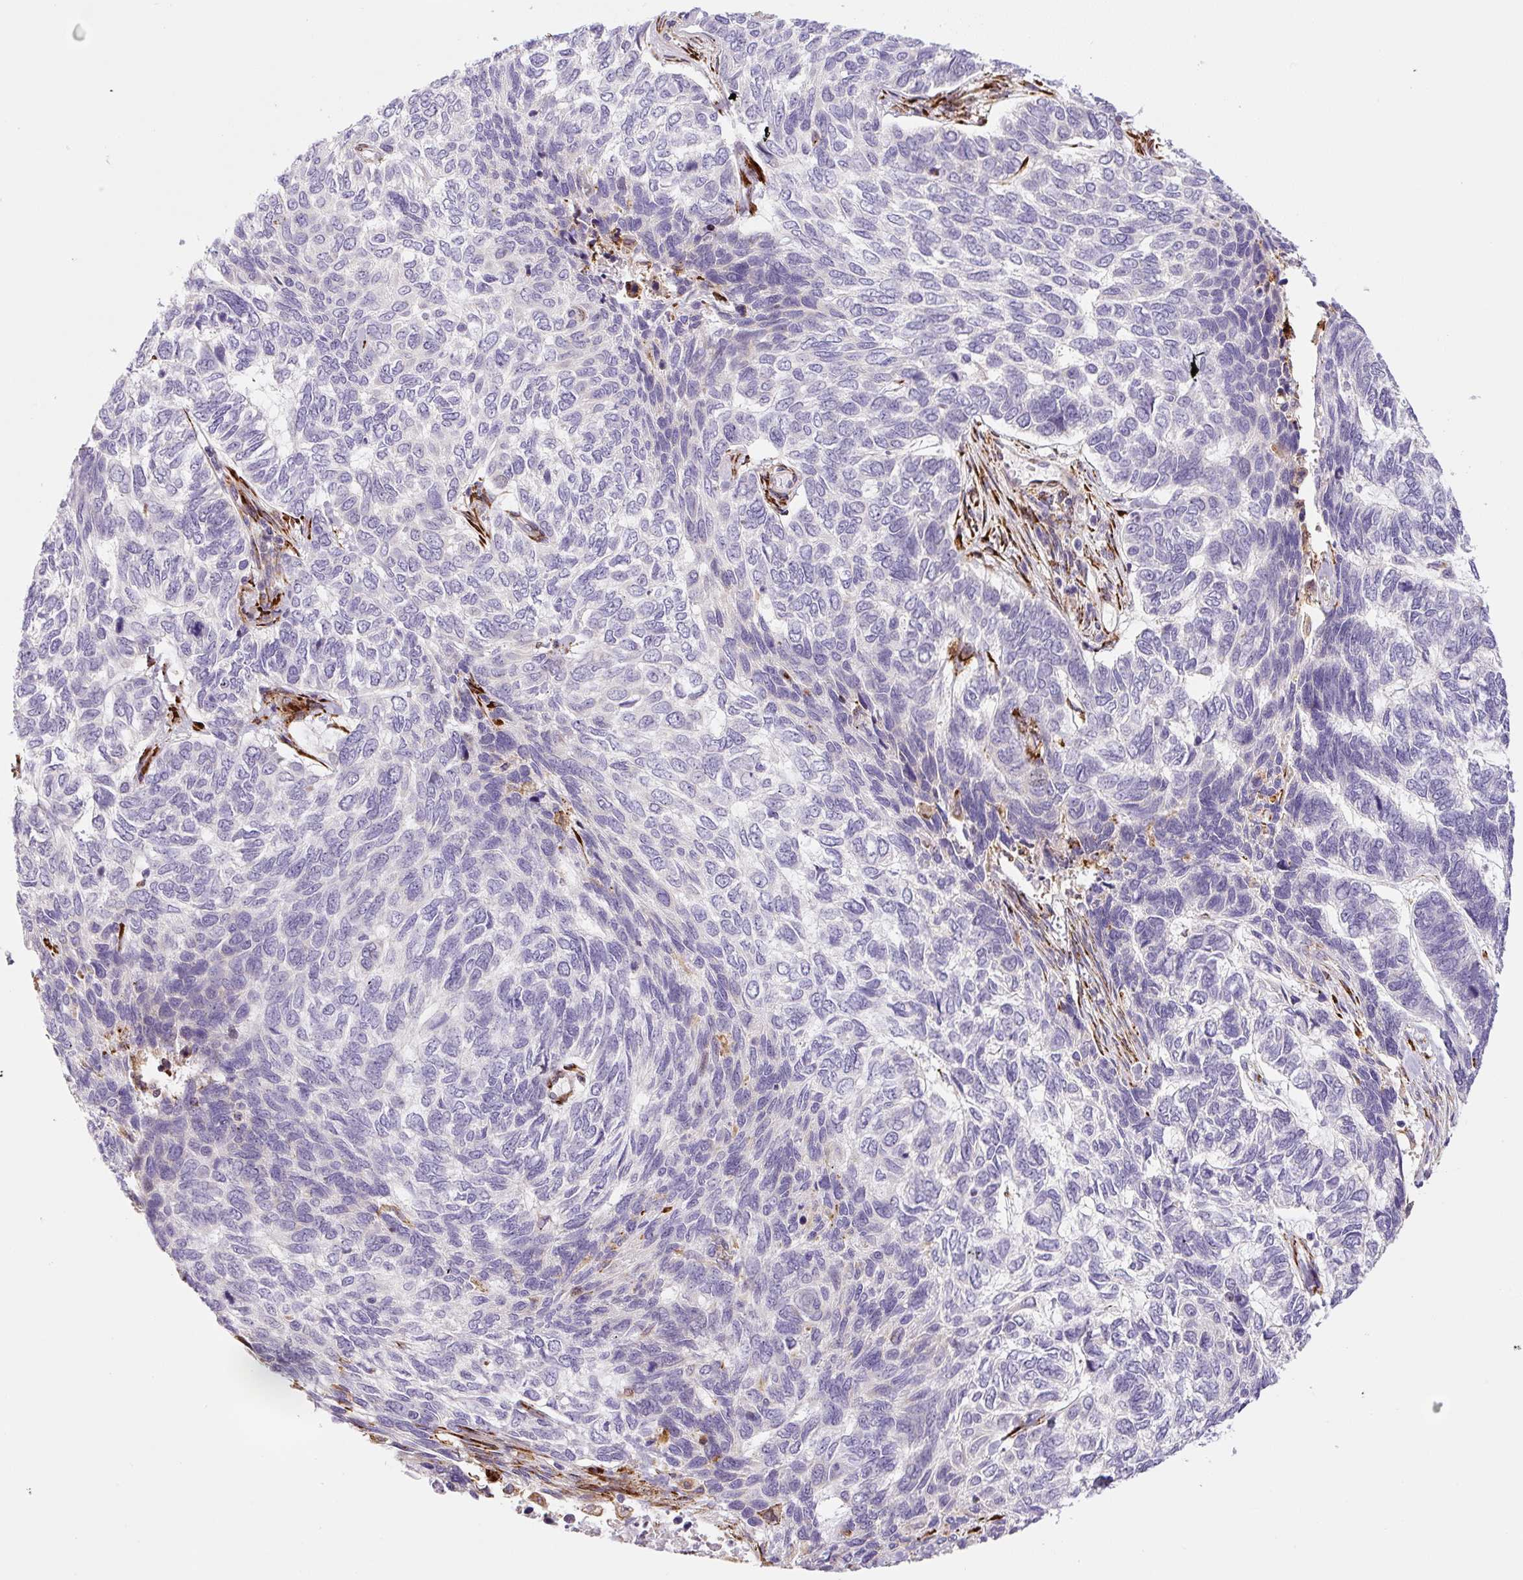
{"staining": {"intensity": "negative", "quantity": "none", "location": "none"}, "tissue": "skin cancer", "cell_type": "Tumor cells", "image_type": "cancer", "snomed": [{"axis": "morphology", "description": "Basal cell carcinoma"}, {"axis": "topography", "description": "Skin"}], "caption": "Tumor cells show no significant positivity in skin cancer (basal cell carcinoma).", "gene": "DISP3", "patient": {"sex": "female", "age": 65}}